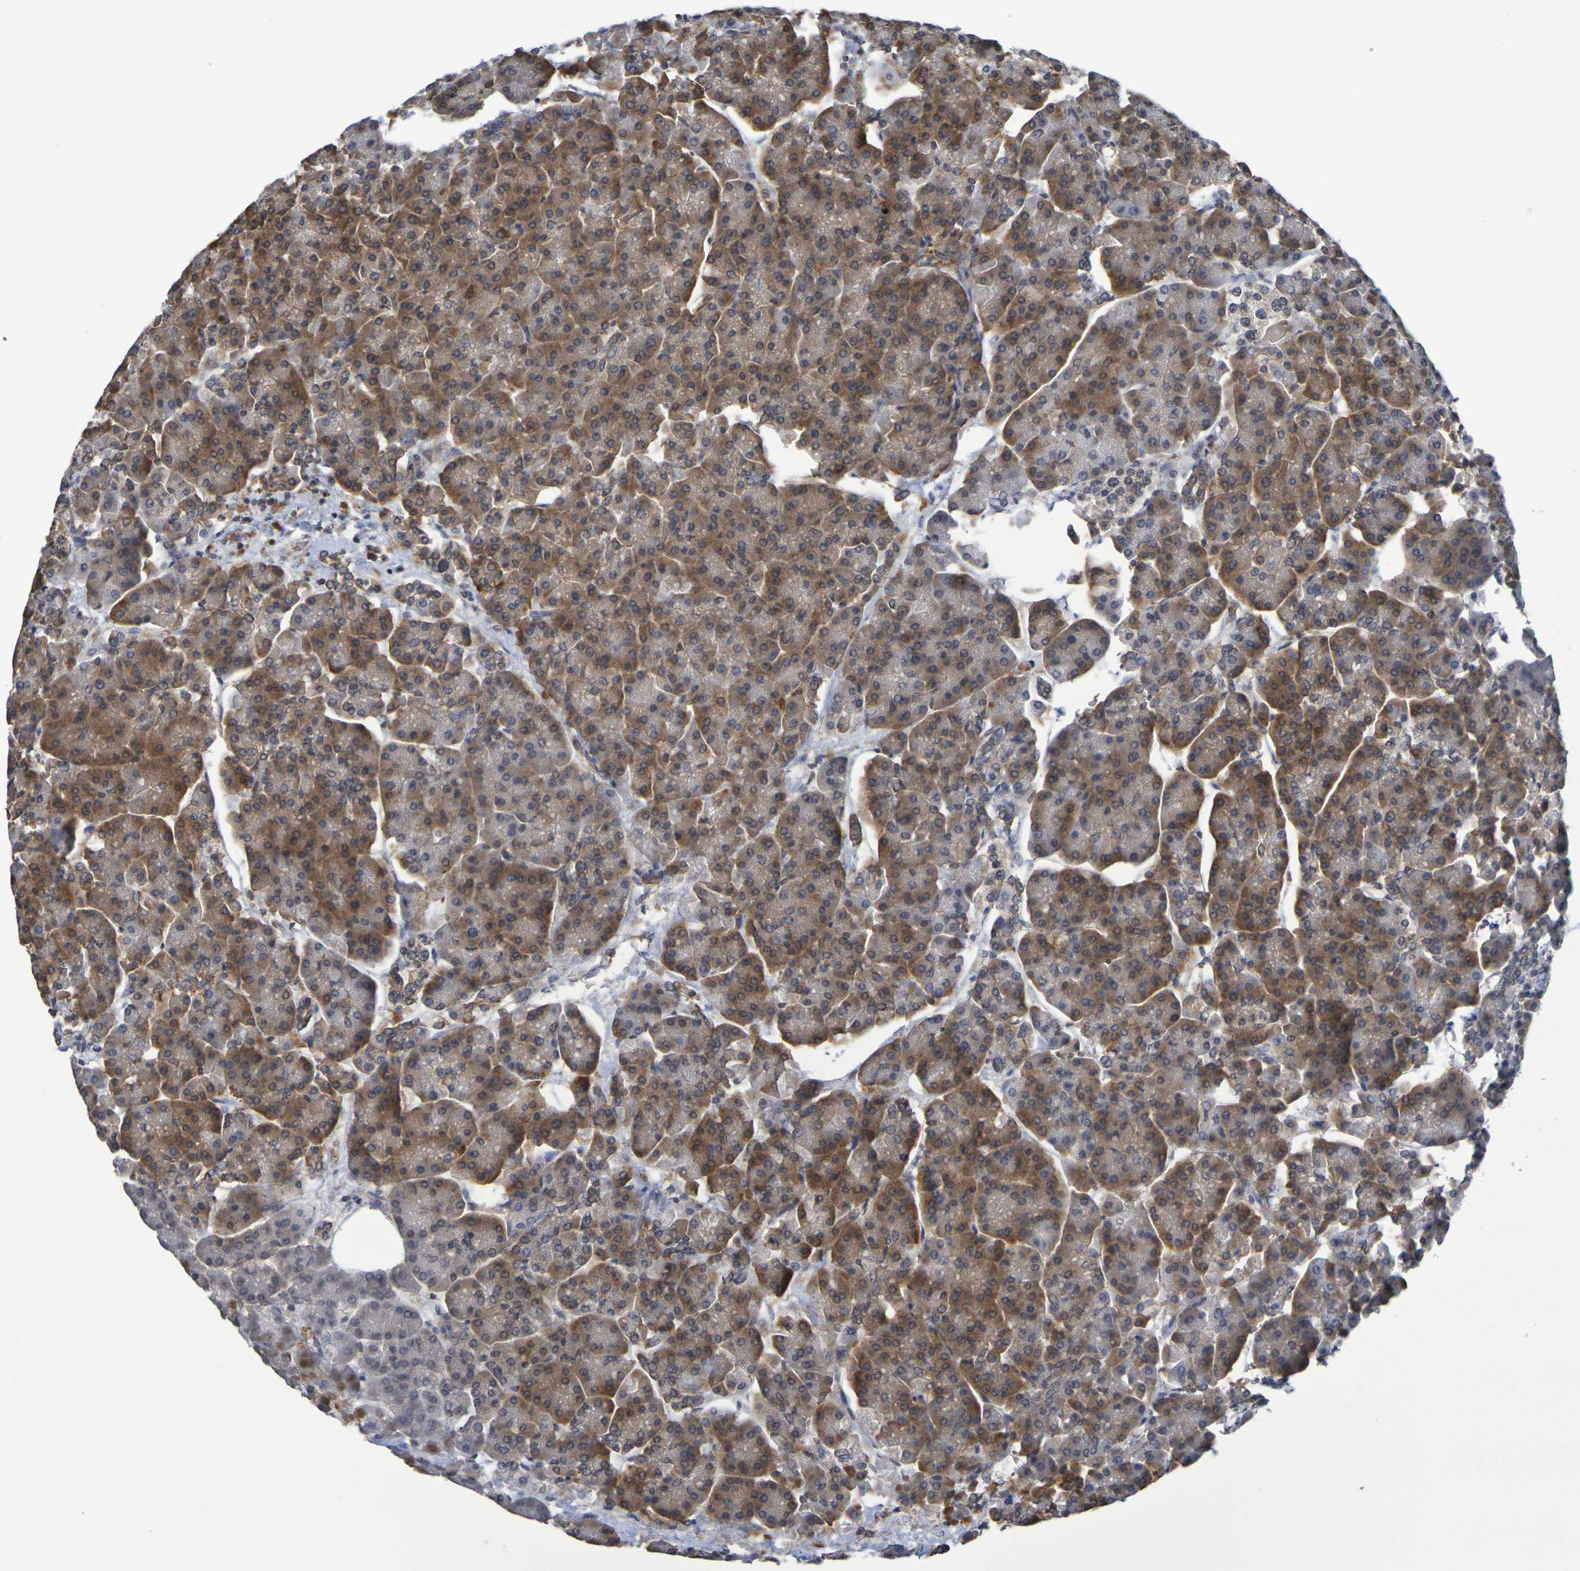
{"staining": {"intensity": "moderate", "quantity": ">75%", "location": "cytoplasmic/membranous"}, "tissue": "pancreas", "cell_type": "Exocrine glandular cells", "image_type": "normal", "snomed": [{"axis": "morphology", "description": "Normal tissue, NOS"}, {"axis": "topography", "description": "Pancreas"}], "caption": "Immunohistochemical staining of unremarkable human pancreas demonstrates >75% levels of moderate cytoplasmic/membranous protein expression in about >75% of exocrine glandular cells.", "gene": "CHRNB1", "patient": {"sex": "female", "age": 70}}